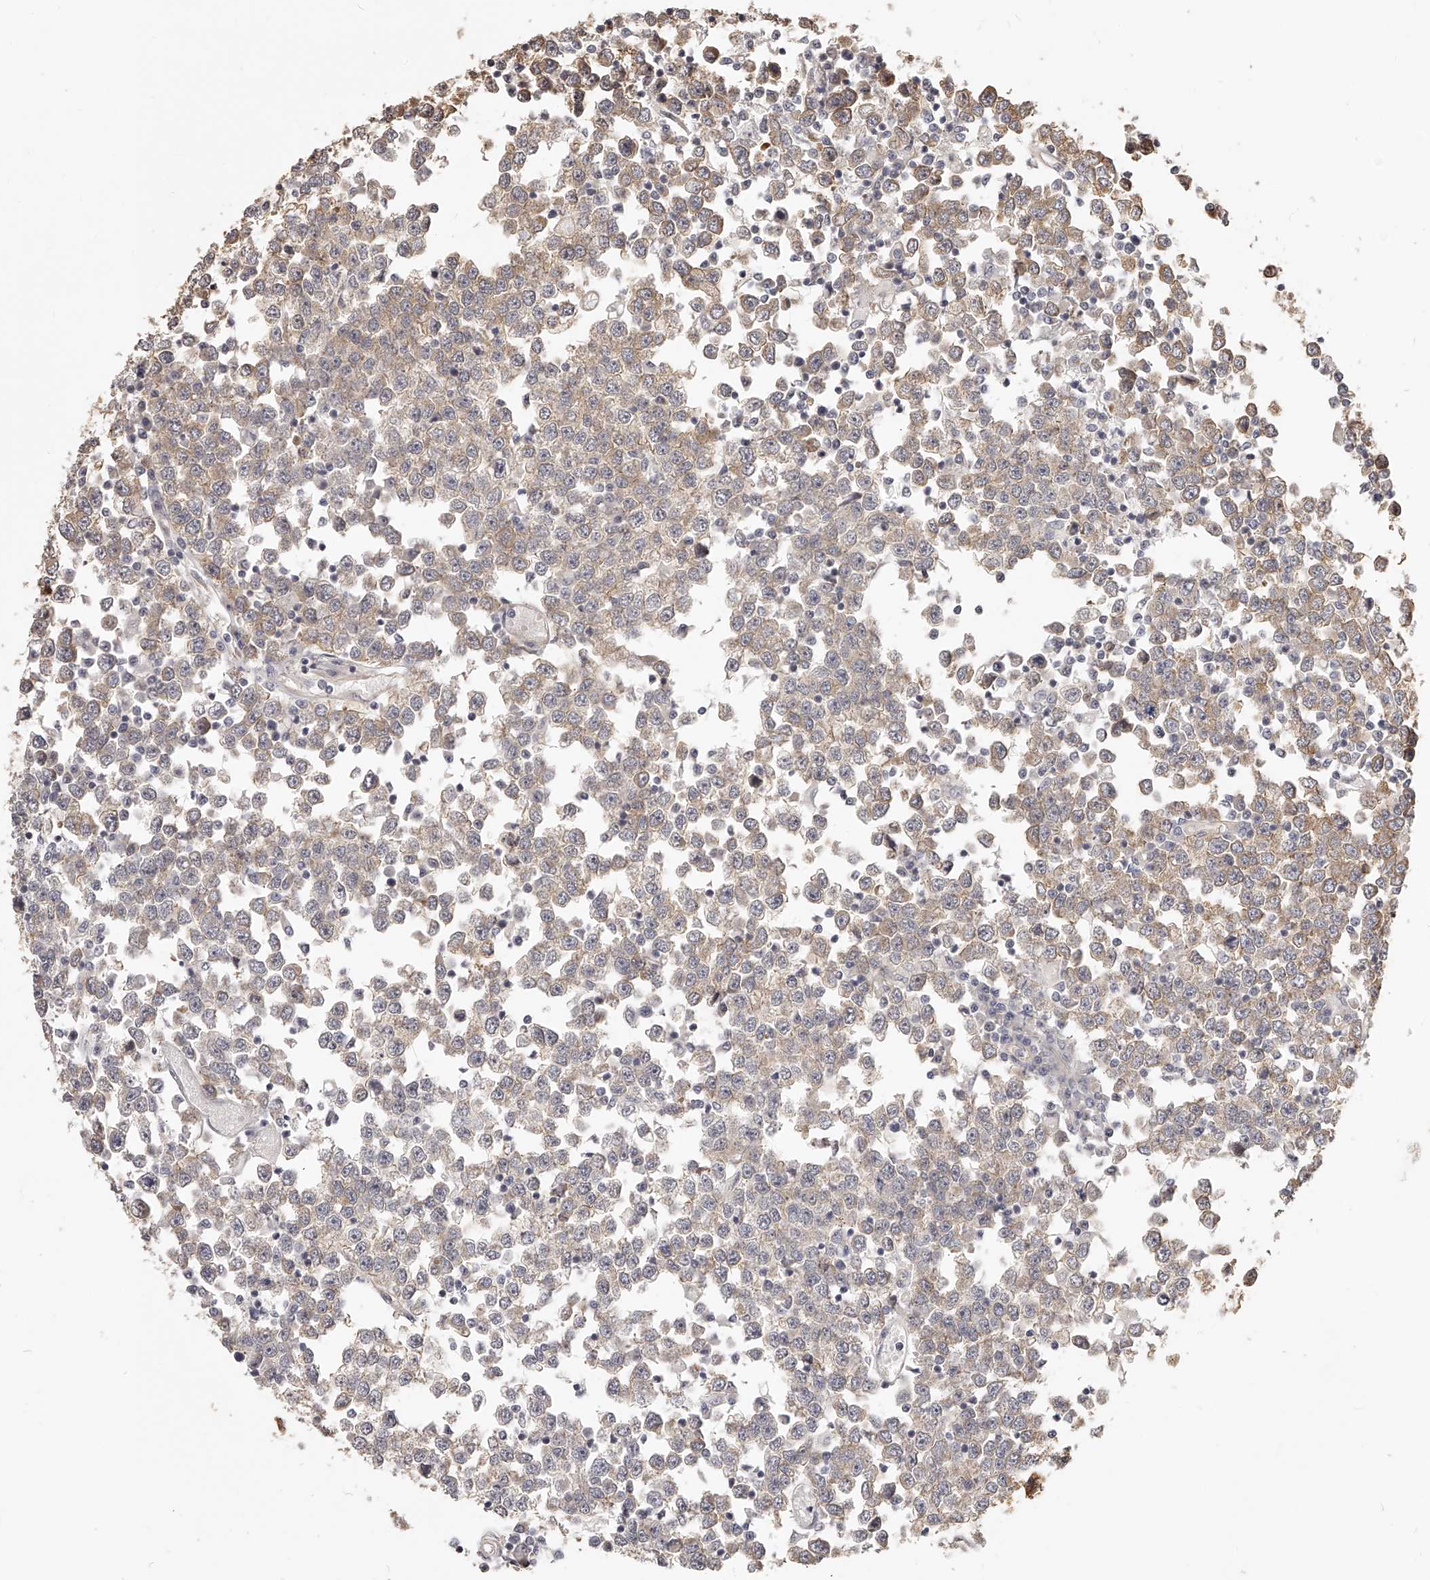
{"staining": {"intensity": "moderate", "quantity": "25%-75%", "location": "cytoplasmic/membranous"}, "tissue": "testis cancer", "cell_type": "Tumor cells", "image_type": "cancer", "snomed": [{"axis": "morphology", "description": "Seminoma, NOS"}, {"axis": "topography", "description": "Testis"}], "caption": "Testis seminoma stained with immunohistochemistry reveals moderate cytoplasmic/membranous staining in about 25%-75% of tumor cells.", "gene": "ZNF582", "patient": {"sex": "male", "age": 65}}